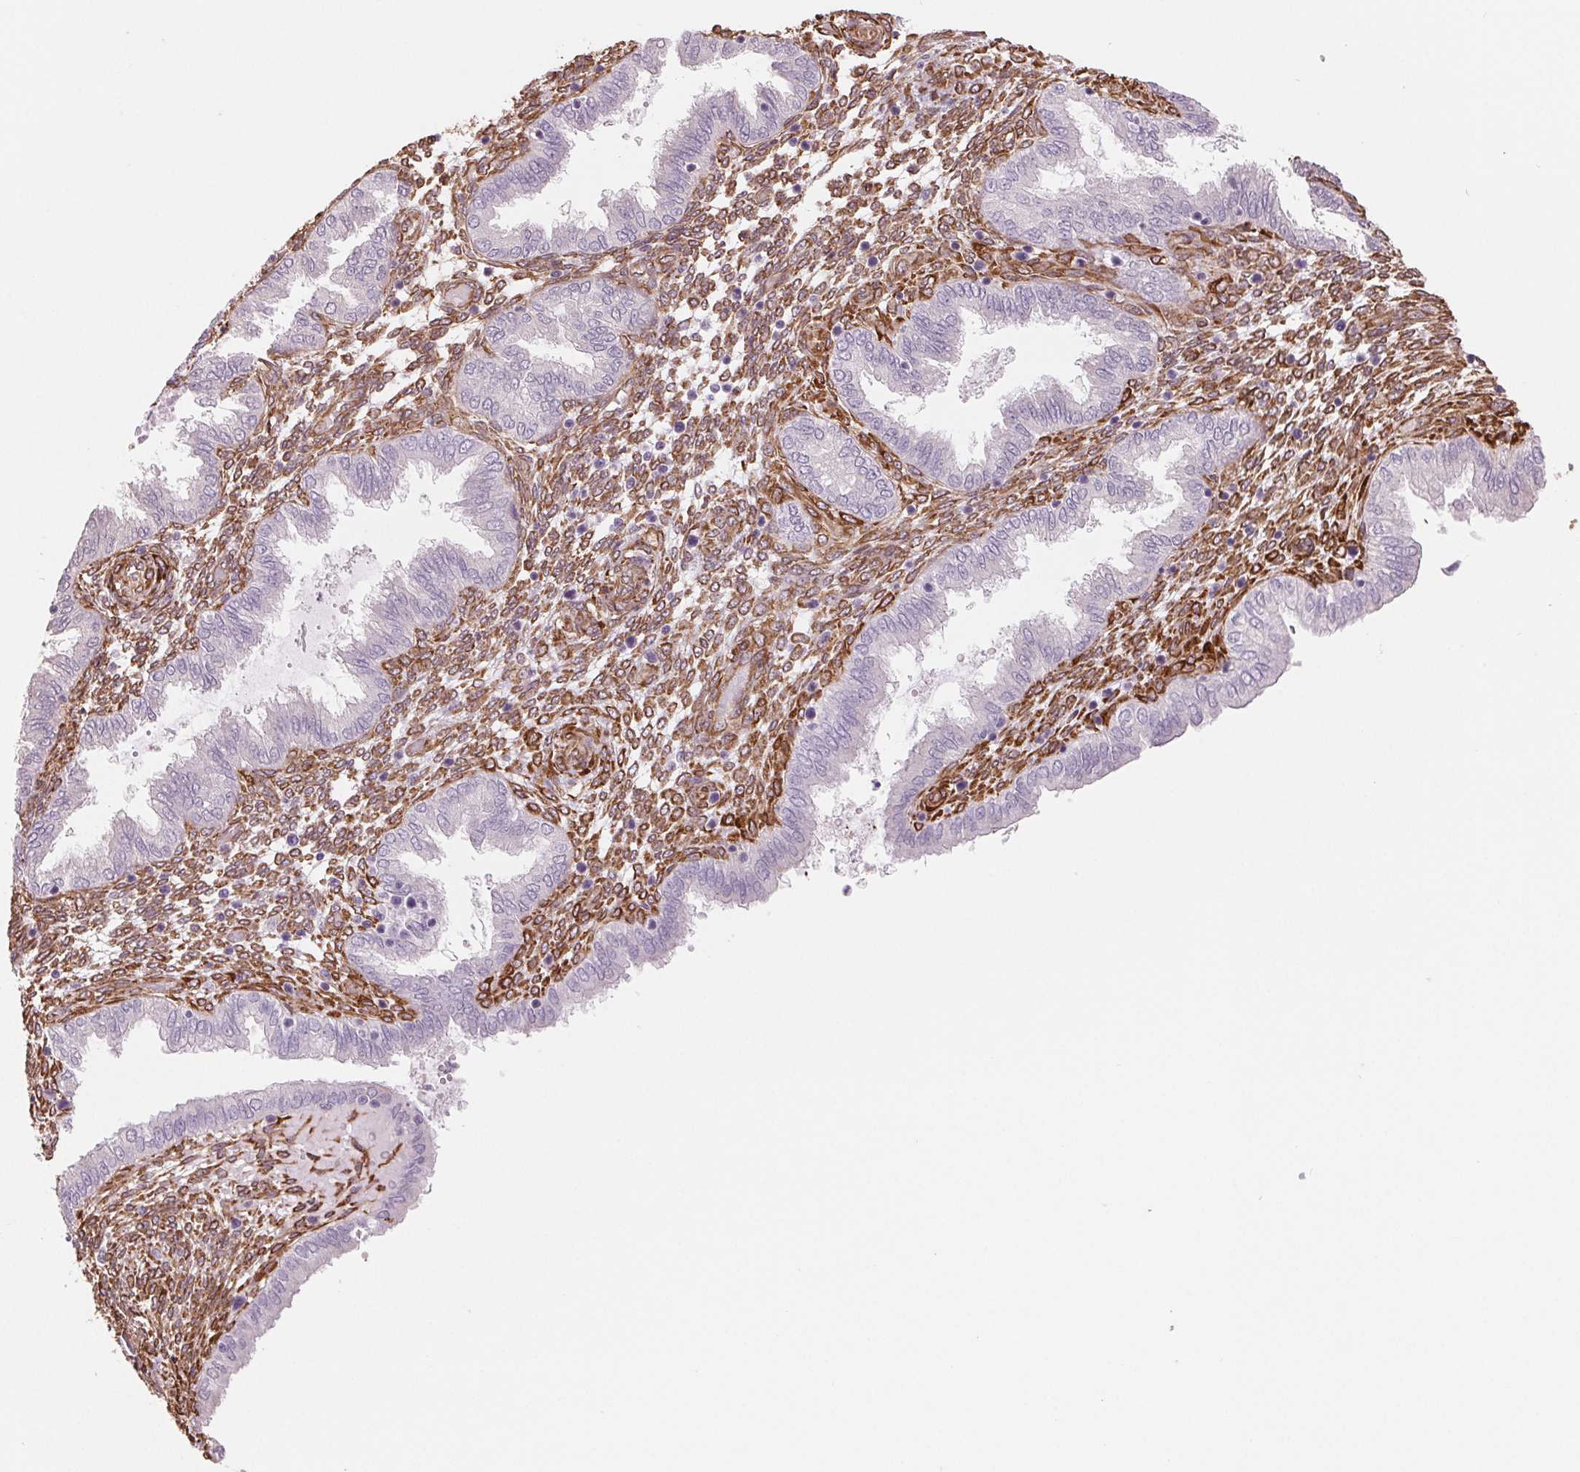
{"staining": {"intensity": "moderate", "quantity": ">75%", "location": "cytoplasmic/membranous"}, "tissue": "endometrium", "cell_type": "Cells in endometrial stroma", "image_type": "normal", "snomed": [{"axis": "morphology", "description": "Normal tissue, NOS"}, {"axis": "topography", "description": "Endometrium"}], "caption": "High-magnification brightfield microscopy of normal endometrium stained with DAB (brown) and counterstained with hematoxylin (blue). cells in endometrial stroma exhibit moderate cytoplasmic/membranous staining is present in approximately>75% of cells.", "gene": "FKBP10", "patient": {"sex": "female", "age": 33}}